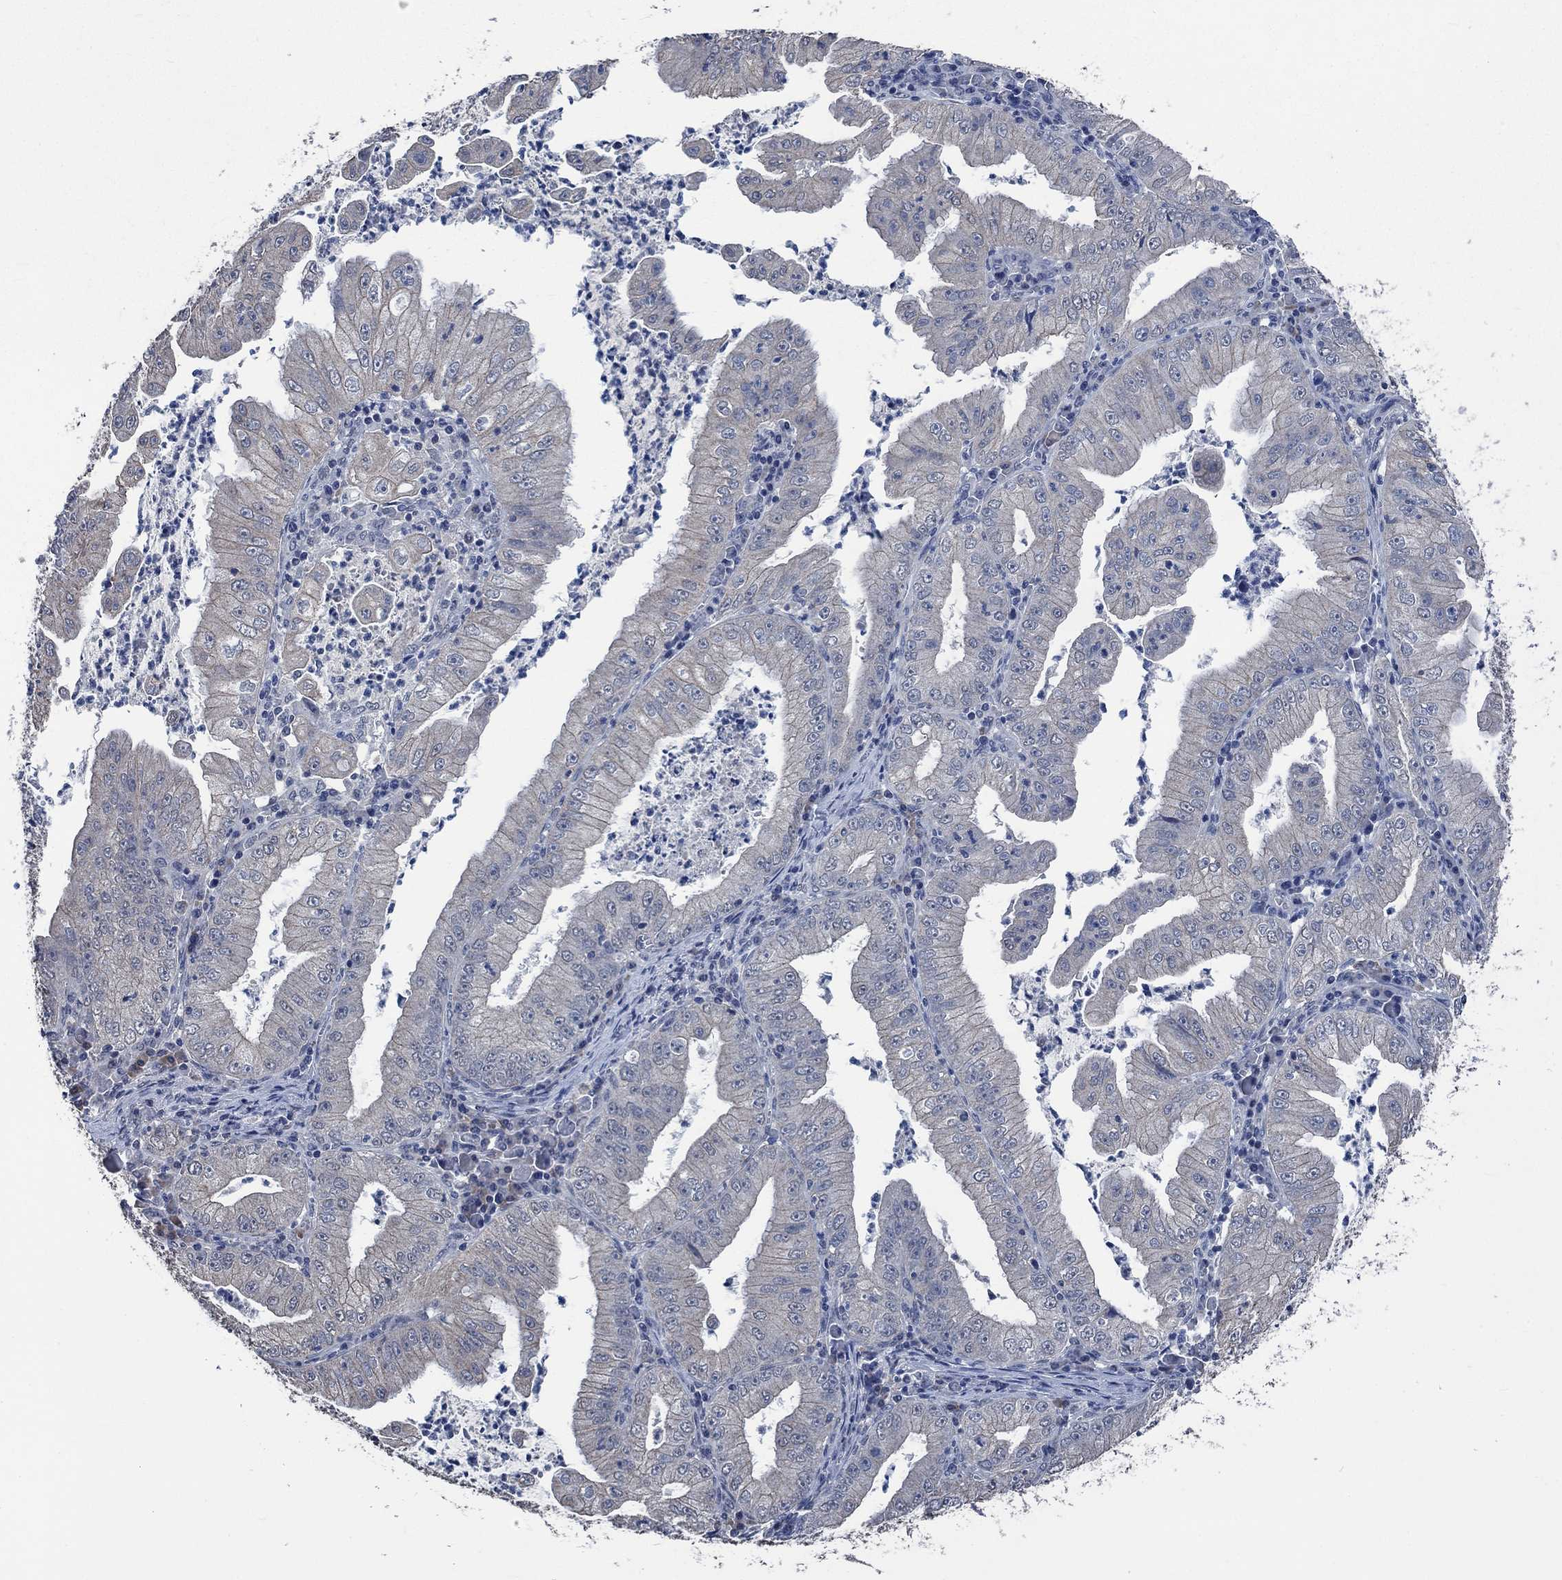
{"staining": {"intensity": "moderate", "quantity": "<25%", "location": "cytoplasmic/membranous"}, "tissue": "stomach cancer", "cell_type": "Tumor cells", "image_type": "cancer", "snomed": [{"axis": "morphology", "description": "Adenocarcinoma, NOS"}, {"axis": "topography", "description": "Stomach"}], "caption": "Tumor cells demonstrate low levels of moderate cytoplasmic/membranous positivity in approximately <25% of cells in adenocarcinoma (stomach). The staining was performed using DAB (3,3'-diaminobenzidine) to visualize the protein expression in brown, while the nuclei were stained in blue with hematoxylin (Magnification: 20x).", "gene": "OBSCN", "patient": {"sex": "male", "age": 76}}